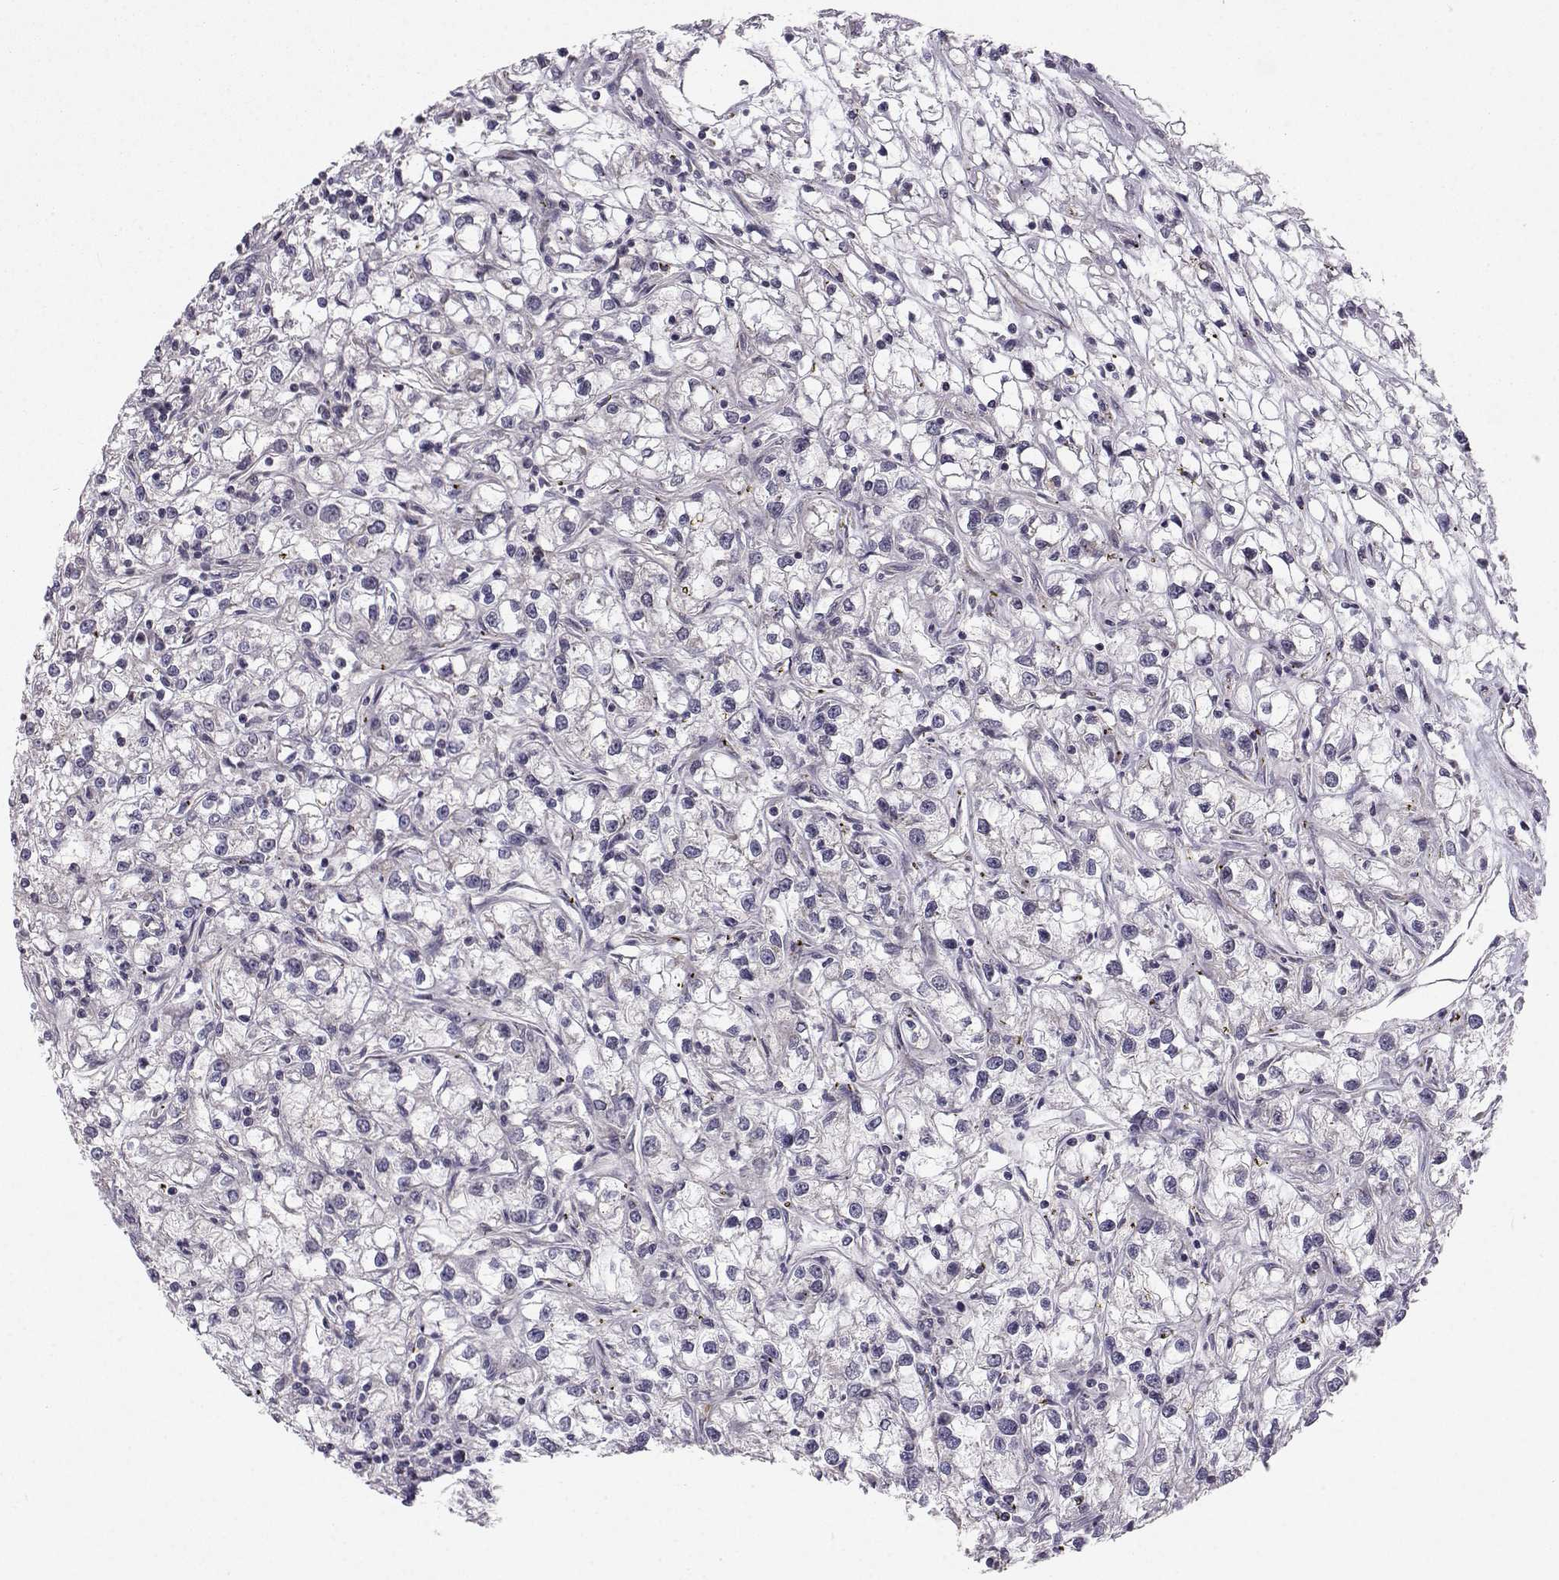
{"staining": {"intensity": "negative", "quantity": "none", "location": "none"}, "tissue": "renal cancer", "cell_type": "Tumor cells", "image_type": "cancer", "snomed": [{"axis": "morphology", "description": "Adenocarcinoma, NOS"}, {"axis": "topography", "description": "Kidney"}], "caption": "Human renal cancer stained for a protein using immunohistochemistry displays no expression in tumor cells.", "gene": "PKN2", "patient": {"sex": "female", "age": 59}}